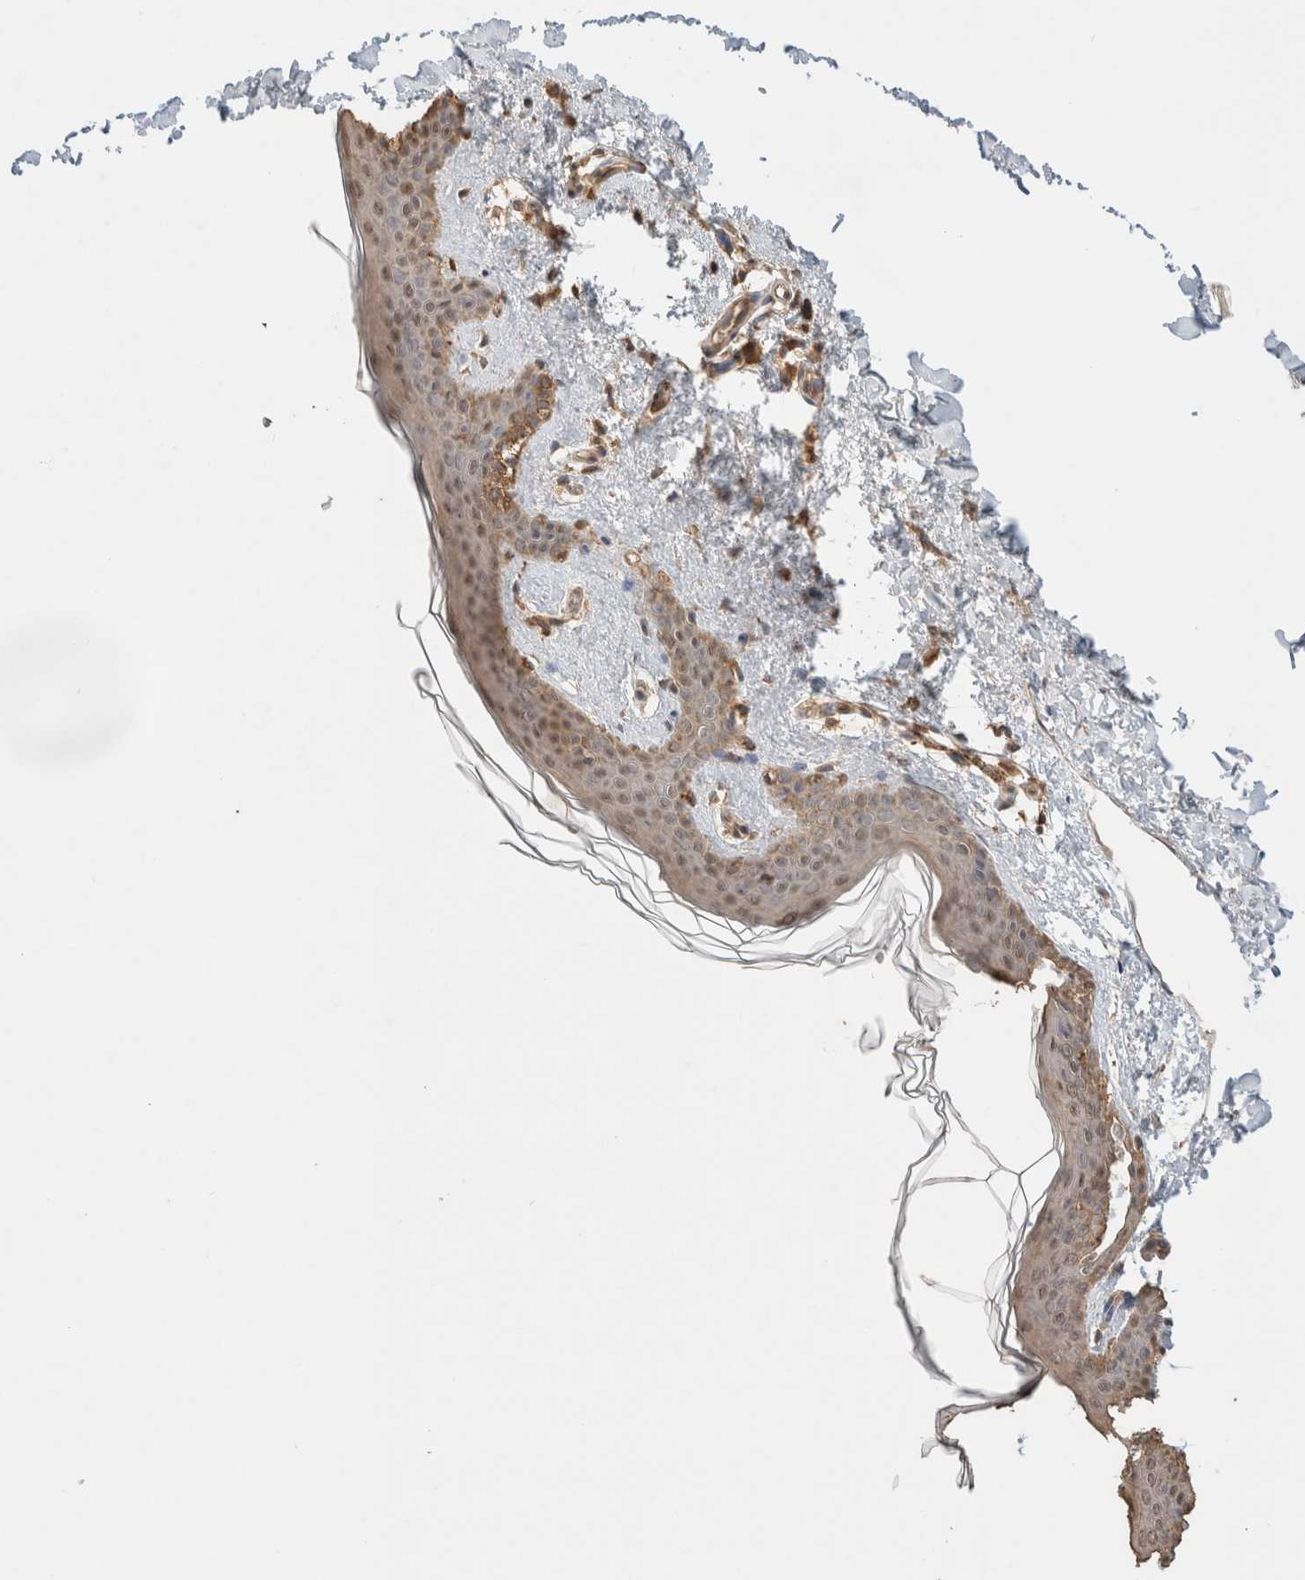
{"staining": {"intensity": "moderate", "quantity": ">75%", "location": "cytoplasmic/membranous"}, "tissue": "skin", "cell_type": "Fibroblasts", "image_type": "normal", "snomed": [{"axis": "morphology", "description": "Normal tissue, NOS"}, {"axis": "topography", "description": "Skin"}], "caption": "An immunohistochemistry image of benign tissue is shown. Protein staining in brown highlights moderate cytoplasmic/membranous positivity in skin within fibroblasts. (IHC, brightfield microscopy, high magnification).", "gene": "YWHAH", "patient": {"sex": "female", "age": 46}}